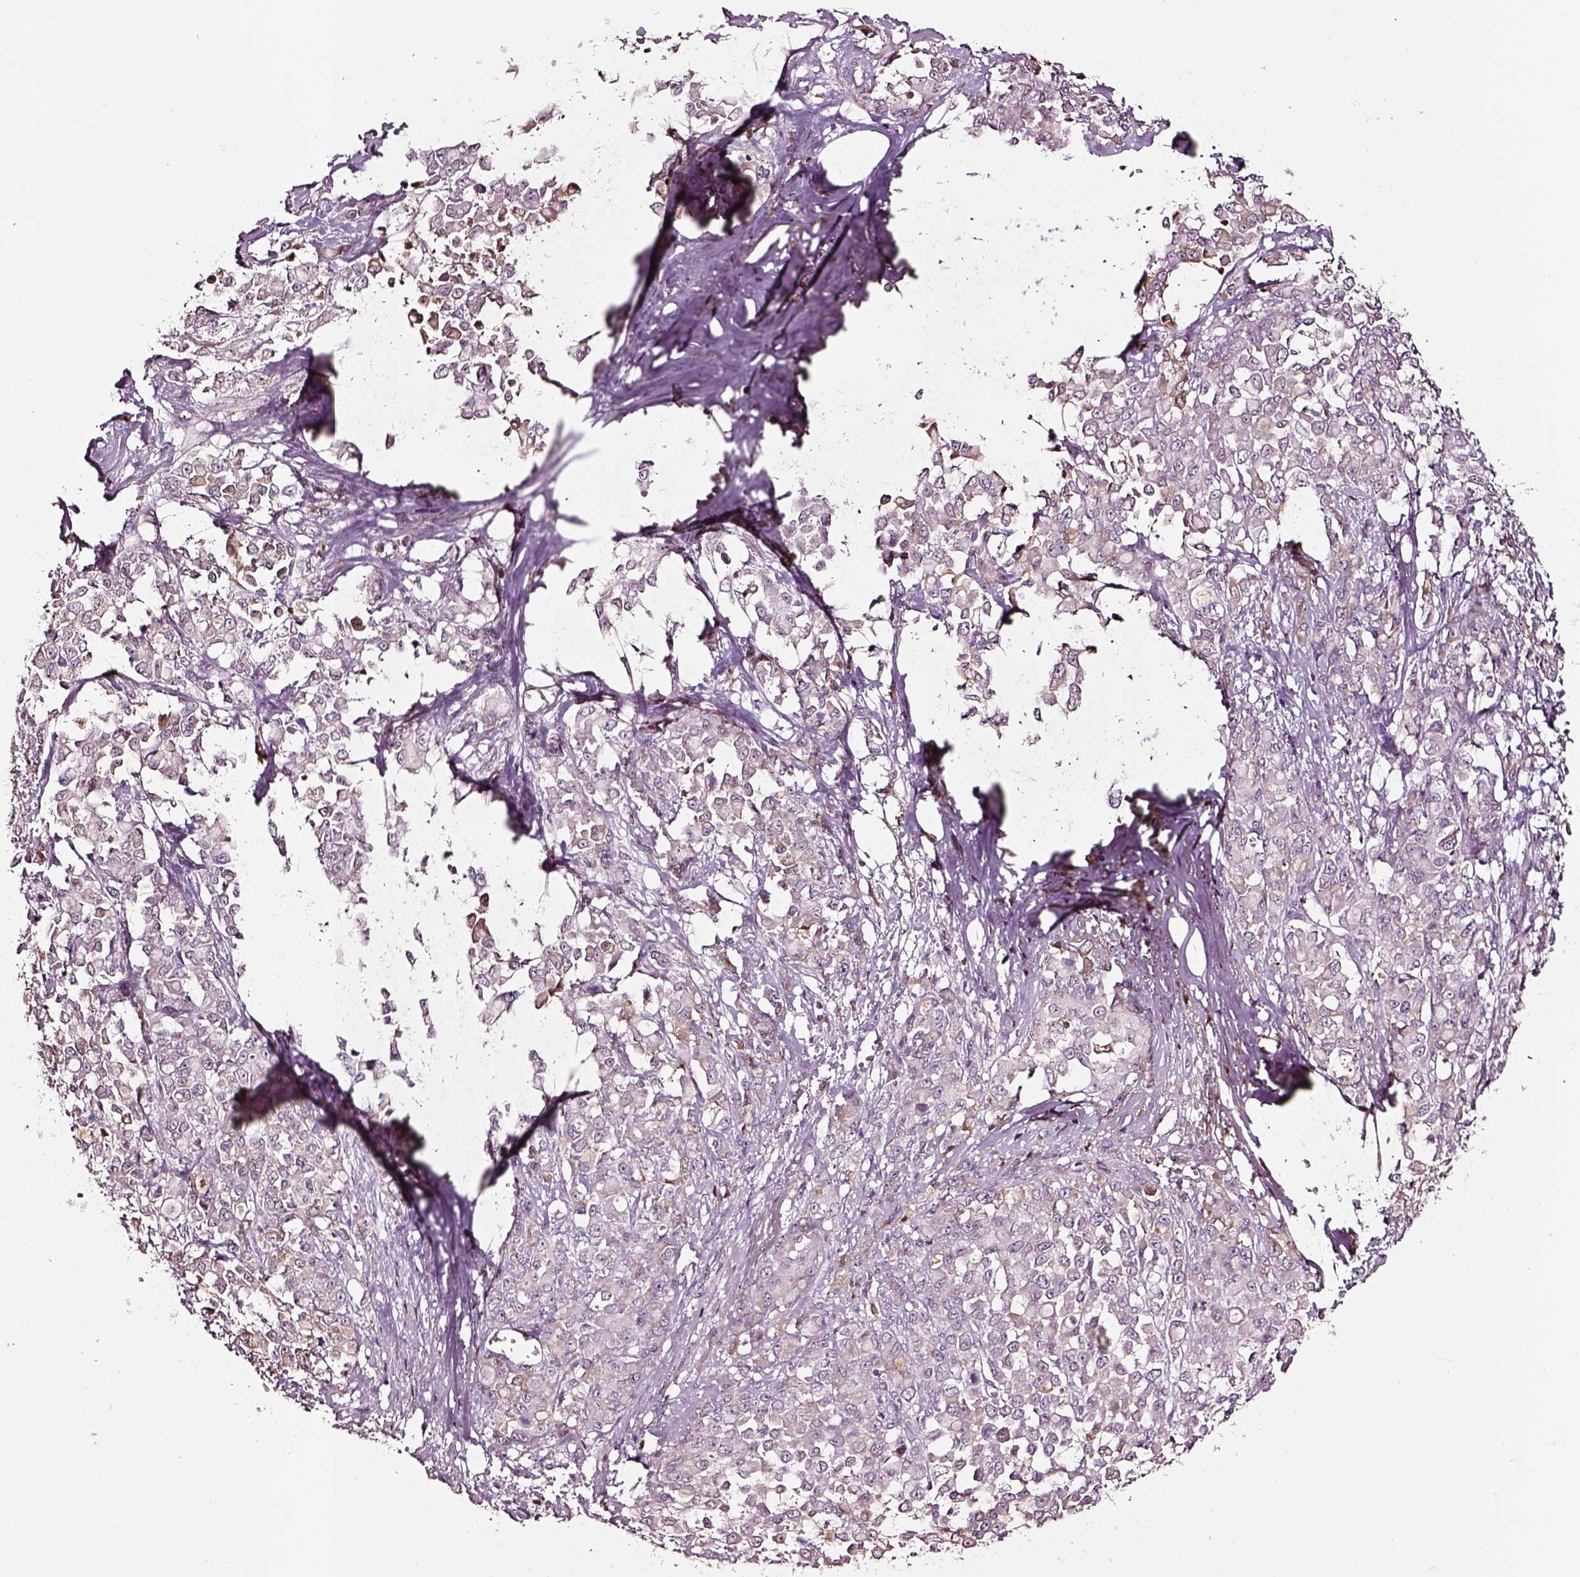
{"staining": {"intensity": "negative", "quantity": "none", "location": "none"}, "tissue": "stomach cancer", "cell_type": "Tumor cells", "image_type": "cancer", "snomed": [{"axis": "morphology", "description": "Adenocarcinoma, NOS"}, {"axis": "topography", "description": "Stomach"}], "caption": "Immunohistochemical staining of adenocarcinoma (stomach) displays no significant positivity in tumor cells. (DAB (3,3'-diaminobenzidine) immunohistochemistry with hematoxylin counter stain).", "gene": "TF", "patient": {"sex": "female", "age": 76}}